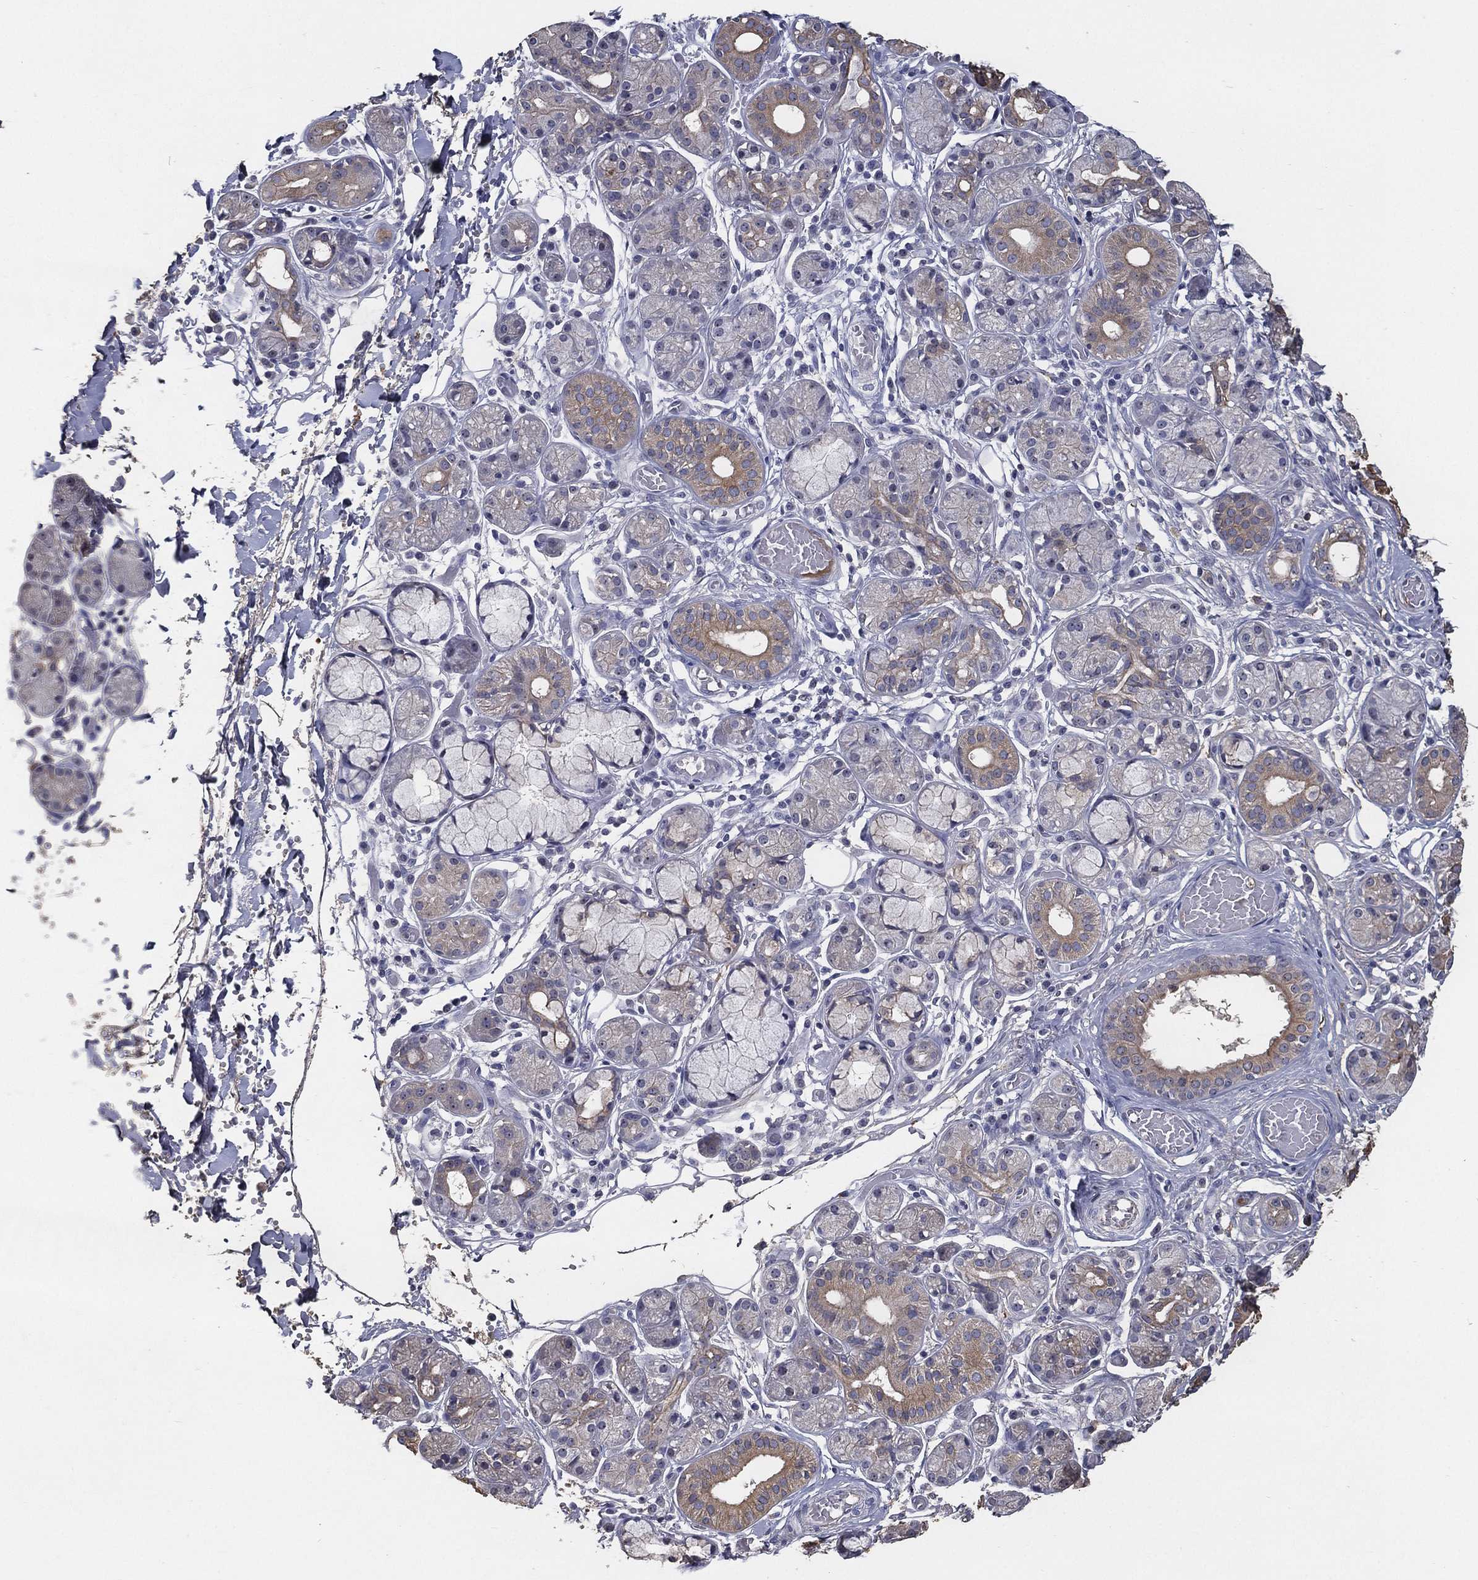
{"staining": {"intensity": "weak", "quantity": "<25%", "location": "cytoplasmic/membranous"}, "tissue": "salivary gland", "cell_type": "Glandular cells", "image_type": "normal", "snomed": [{"axis": "morphology", "description": "Normal tissue, NOS"}, {"axis": "topography", "description": "Salivary gland"}, {"axis": "topography", "description": "Peripheral nerve tissue"}], "caption": "DAB immunohistochemical staining of benign salivary gland shows no significant staining in glandular cells. (DAB (3,3'-diaminobenzidine) immunohistochemistry (IHC) with hematoxylin counter stain).", "gene": "EFNA1", "patient": {"sex": "male", "age": 71}}